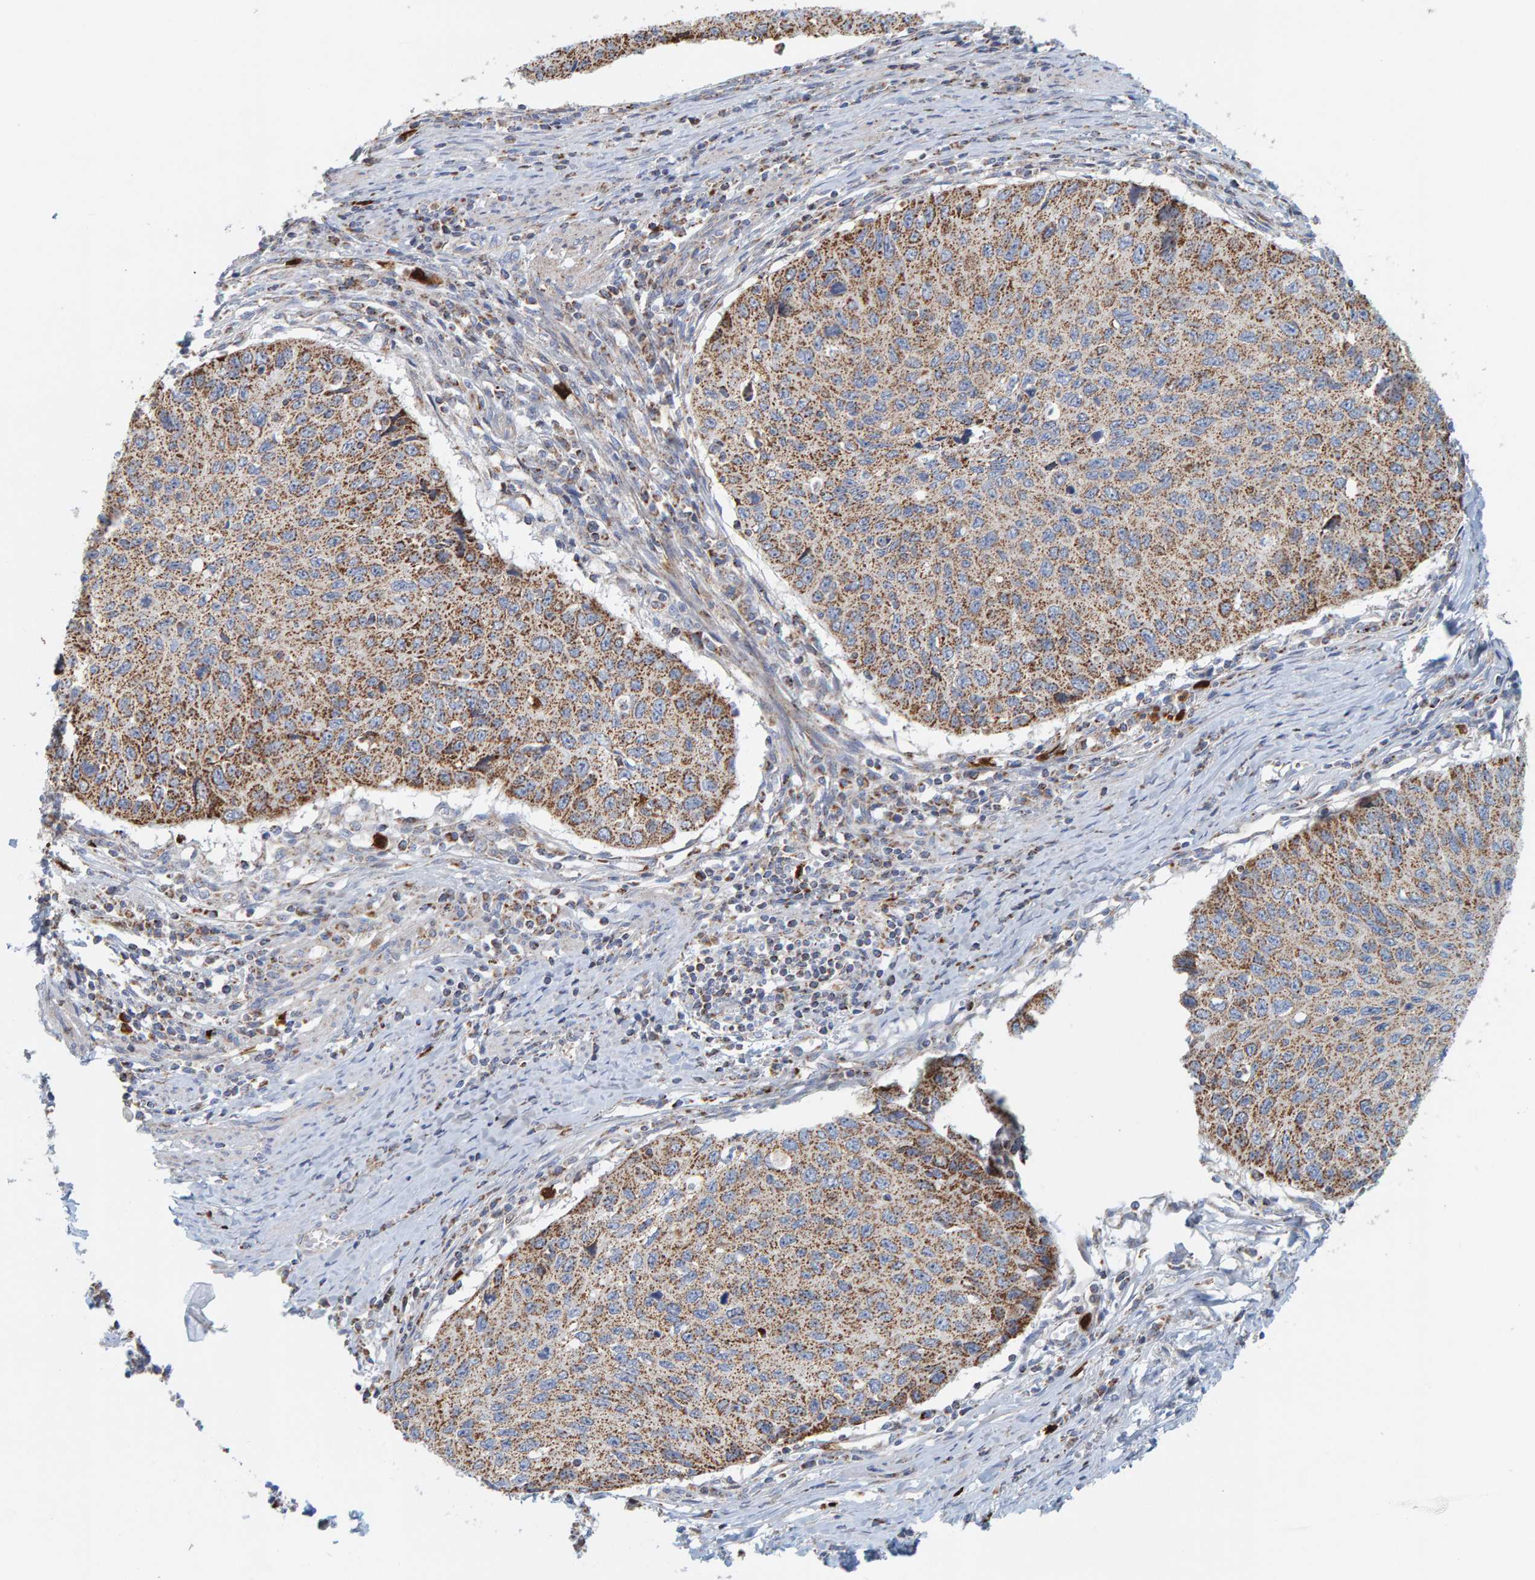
{"staining": {"intensity": "moderate", "quantity": ">75%", "location": "cytoplasmic/membranous"}, "tissue": "cervical cancer", "cell_type": "Tumor cells", "image_type": "cancer", "snomed": [{"axis": "morphology", "description": "Squamous cell carcinoma, NOS"}, {"axis": "topography", "description": "Cervix"}], "caption": "Immunohistochemistry (DAB (3,3'-diaminobenzidine)) staining of human cervical cancer (squamous cell carcinoma) exhibits moderate cytoplasmic/membranous protein positivity in about >75% of tumor cells. The staining is performed using DAB (3,3'-diaminobenzidine) brown chromogen to label protein expression. The nuclei are counter-stained blue using hematoxylin.", "gene": "B9D1", "patient": {"sex": "female", "age": 53}}